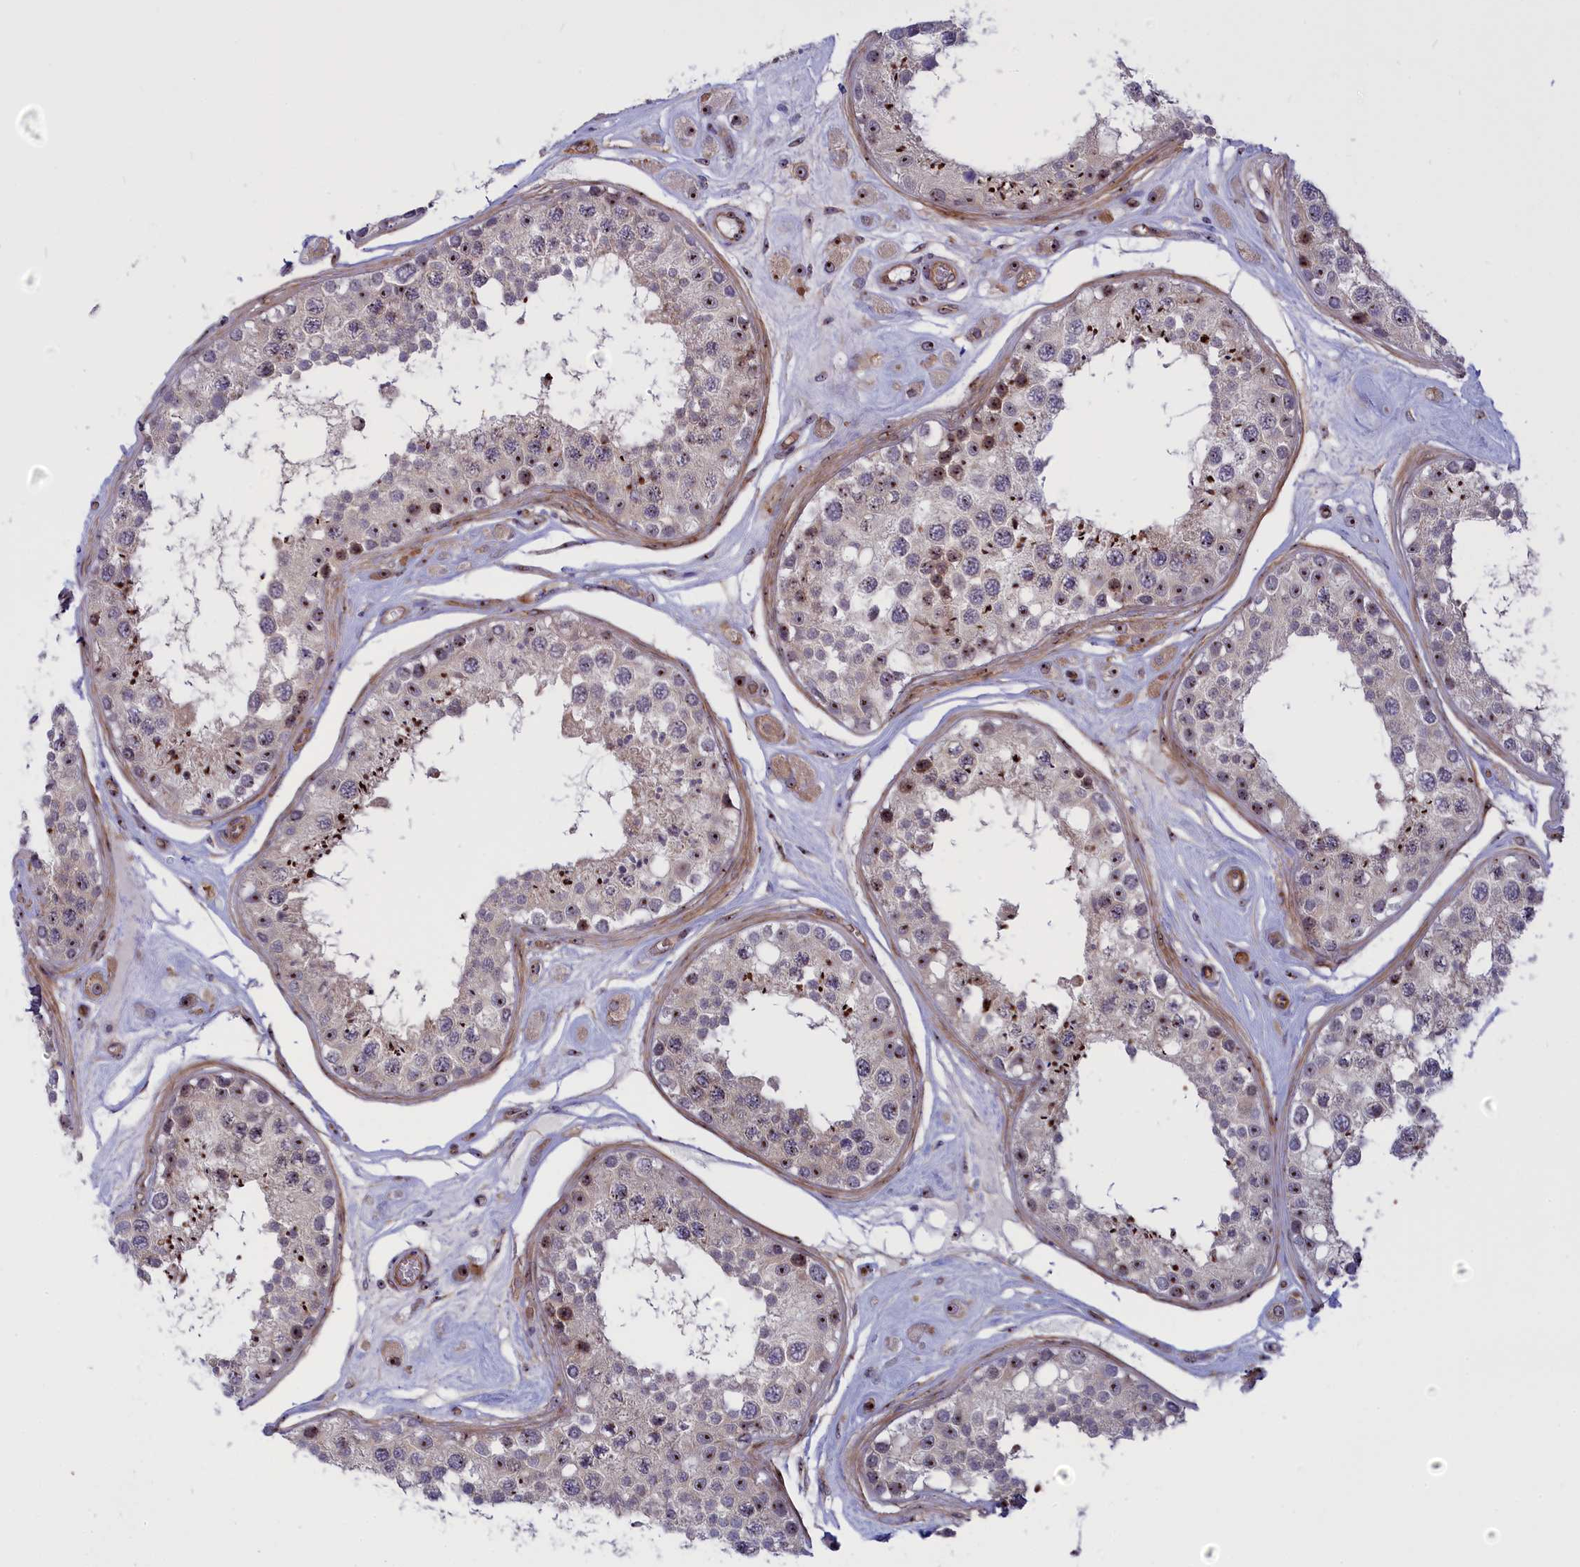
{"staining": {"intensity": "moderate", "quantity": "25%-75%", "location": "nuclear"}, "tissue": "testis", "cell_type": "Cells in seminiferous ducts", "image_type": "normal", "snomed": [{"axis": "morphology", "description": "Normal tissue, NOS"}, {"axis": "topography", "description": "Testis"}], "caption": "High-magnification brightfield microscopy of benign testis stained with DAB (3,3'-diaminobenzidine) (brown) and counterstained with hematoxylin (blue). cells in seminiferous ducts exhibit moderate nuclear expression is seen in about25%-75% of cells.", "gene": "DBNDD1", "patient": {"sex": "male", "age": 25}}